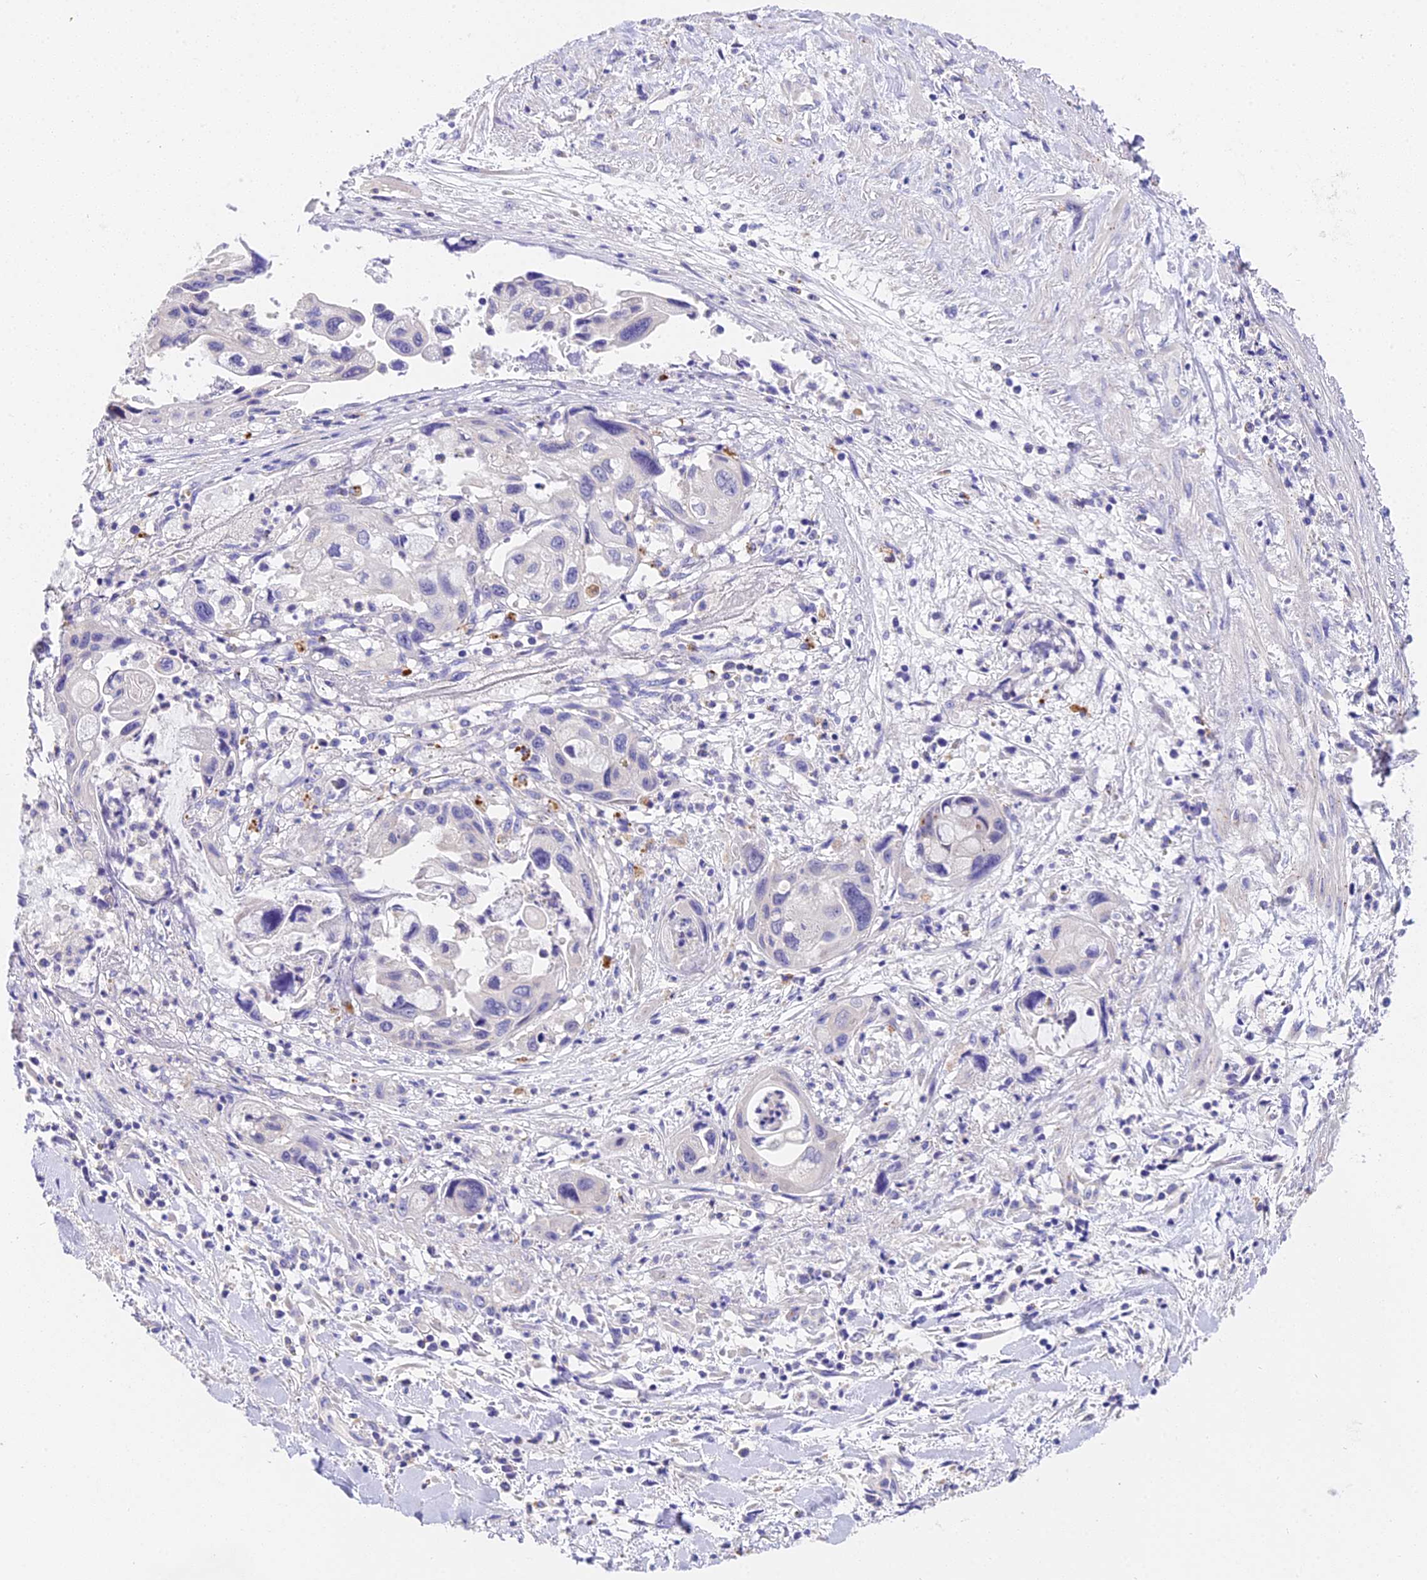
{"staining": {"intensity": "negative", "quantity": "none", "location": "none"}, "tissue": "pancreatic cancer", "cell_type": "Tumor cells", "image_type": "cancer", "snomed": [{"axis": "morphology", "description": "Adenocarcinoma, NOS"}, {"axis": "topography", "description": "Pancreas"}], "caption": "This is an IHC photomicrograph of human pancreatic adenocarcinoma. There is no staining in tumor cells.", "gene": "LYPD6", "patient": {"sex": "female", "age": 50}}